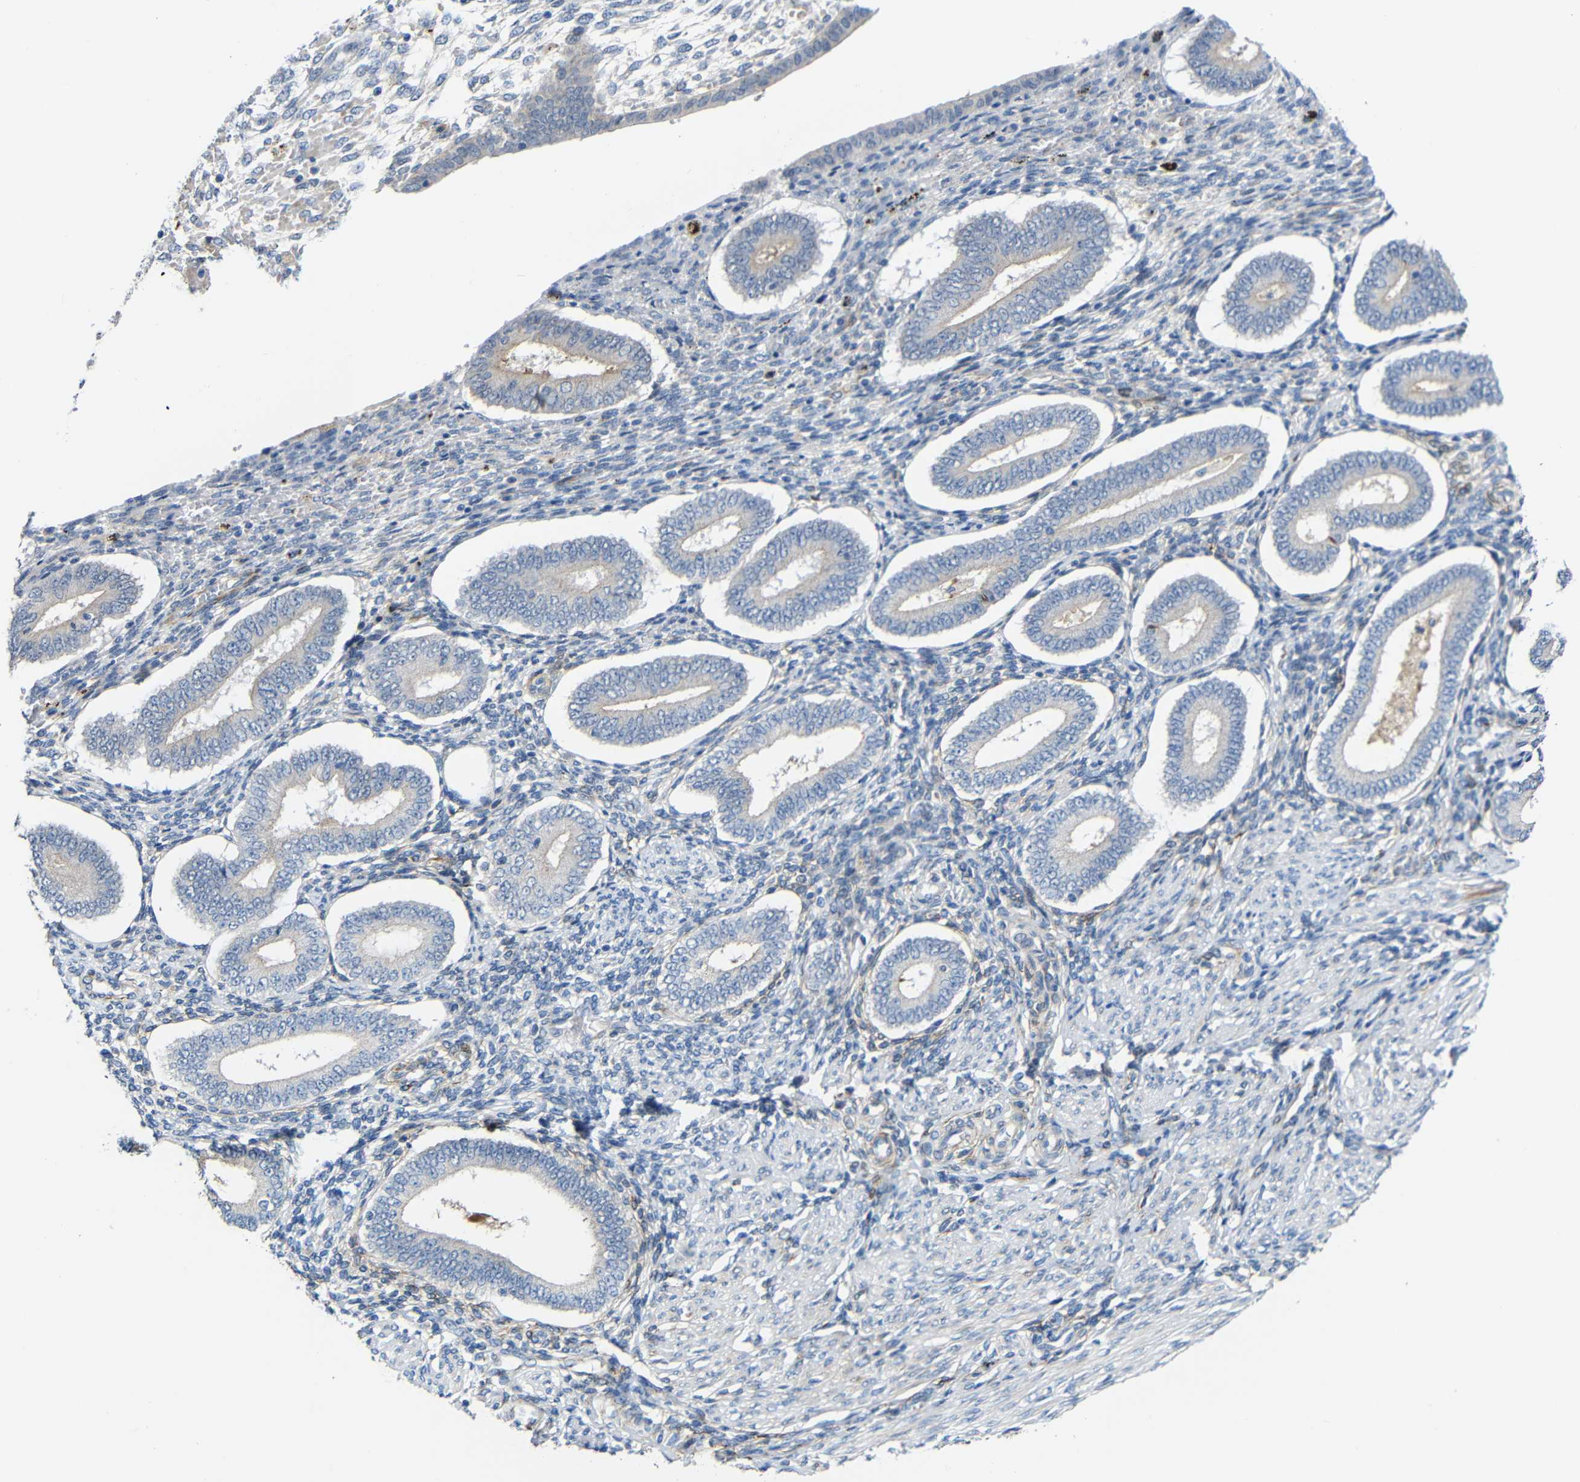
{"staining": {"intensity": "negative", "quantity": "none", "location": "none"}, "tissue": "endometrium", "cell_type": "Cells in endometrial stroma", "image_type": "normal", "snomed": [{"axis": "morphology", "description": "Normal tissue, NOS"}, {"axis": "topography", "description": "Endometrium"}], "caption": "This is an immunohistochemistry (IHC) histopathology image of normal human endometrium. There is no staining in cells in endometrial stroma.", "gene": "DCLK1", "patient": {"sex": "female", "age": 42}}